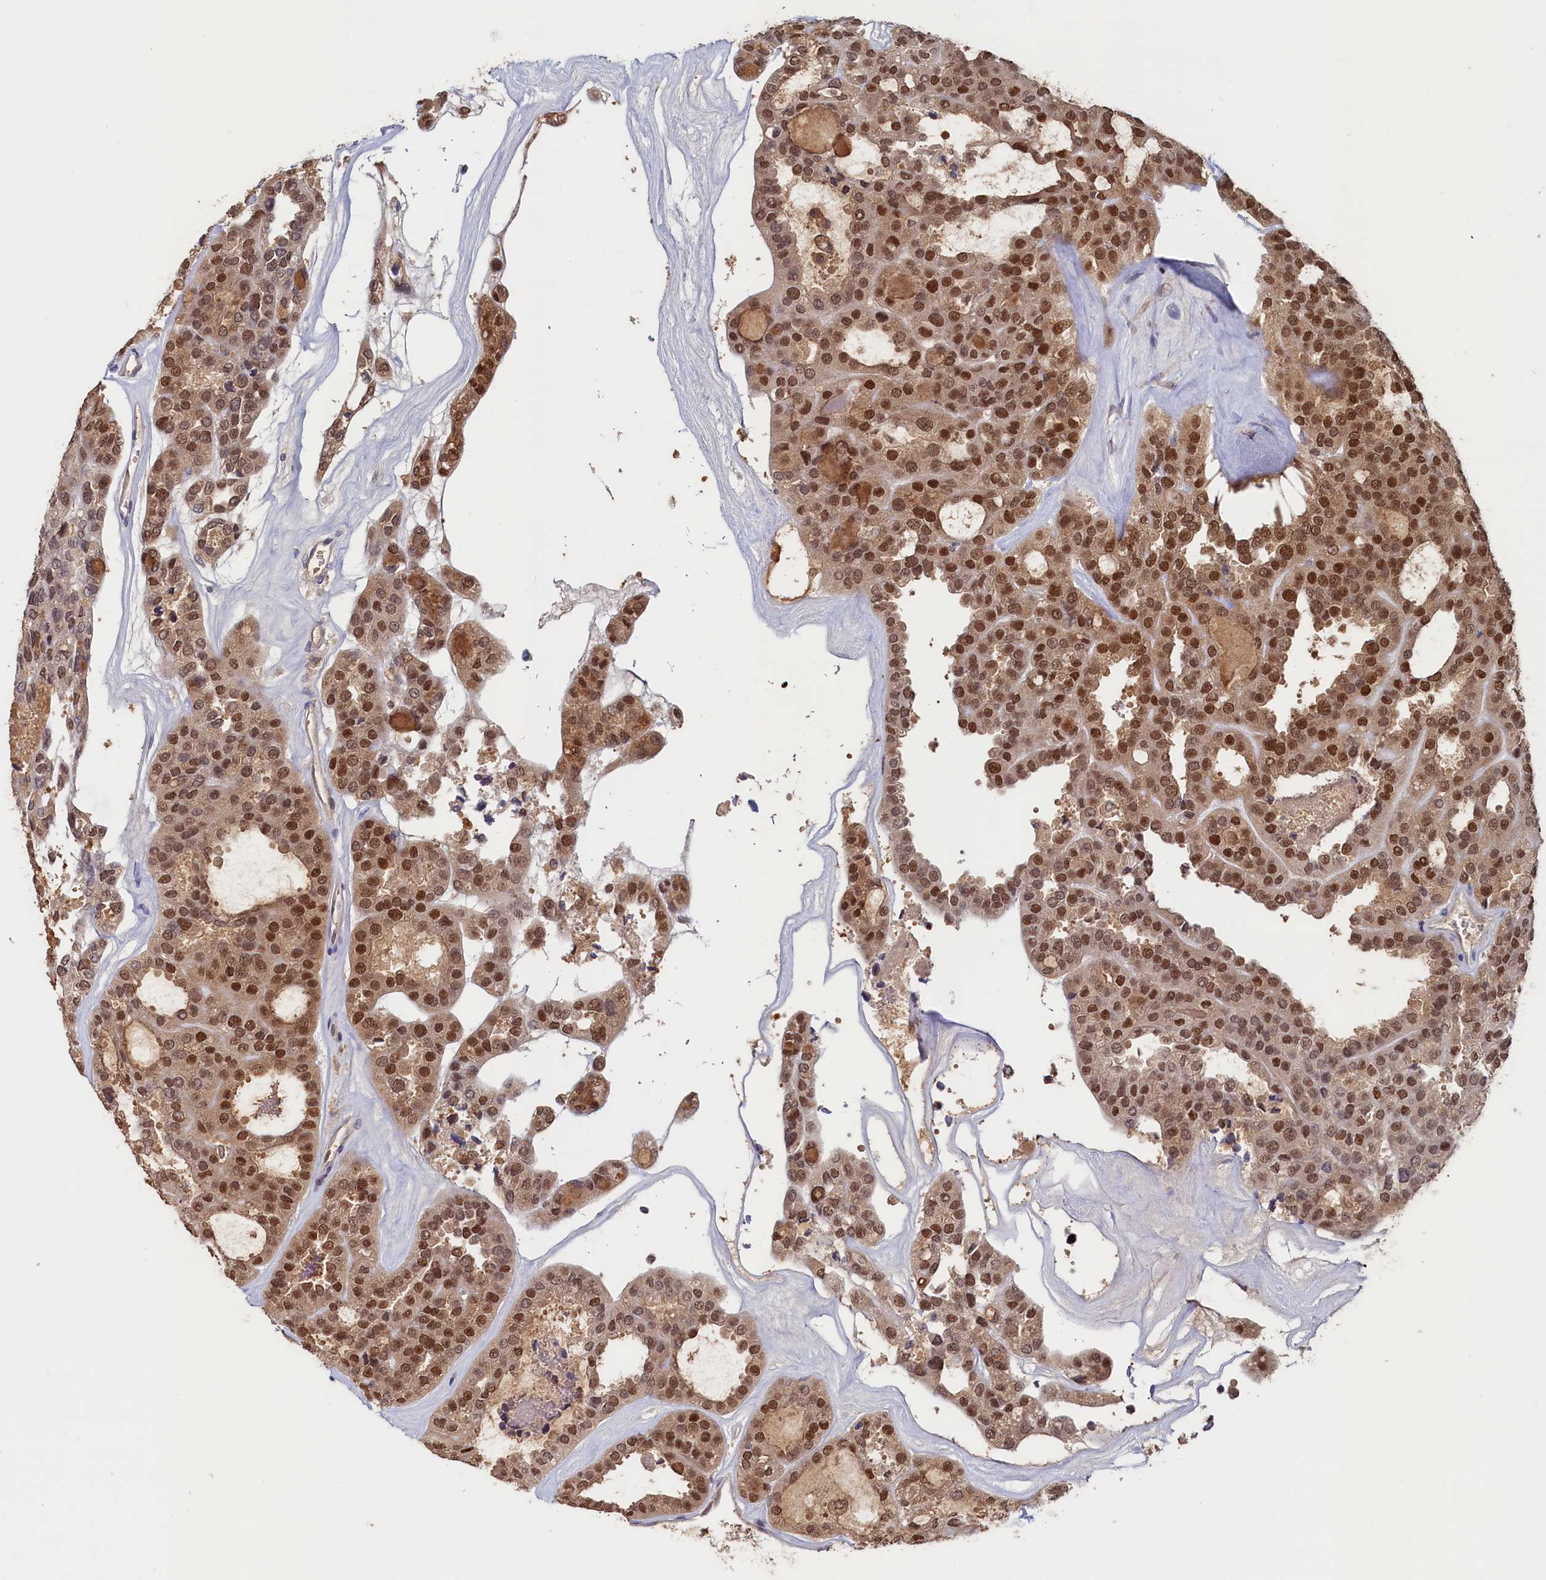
{"staining": {"intensity": "moderate", "quantity": ">75%", "location": "nuclear"}, "tissue": "thyroid cancer", "cell_type": "Tumor cells", "image_type": "cancer", "snomed": [{"axis": "morphology", "description": "Follicular adenoma carcinoma, NOS"}, {"axis": "topography", "description": "Thyroid gland"}], "caption": "Protein expression analysis of thyroid cancer (follicular adenoma carcinoma) exhibits moderate nuclear positivity in about >75% of tumor cells.", "gene": "AHCY", "patient": {"sex": "male", "age": 75}}